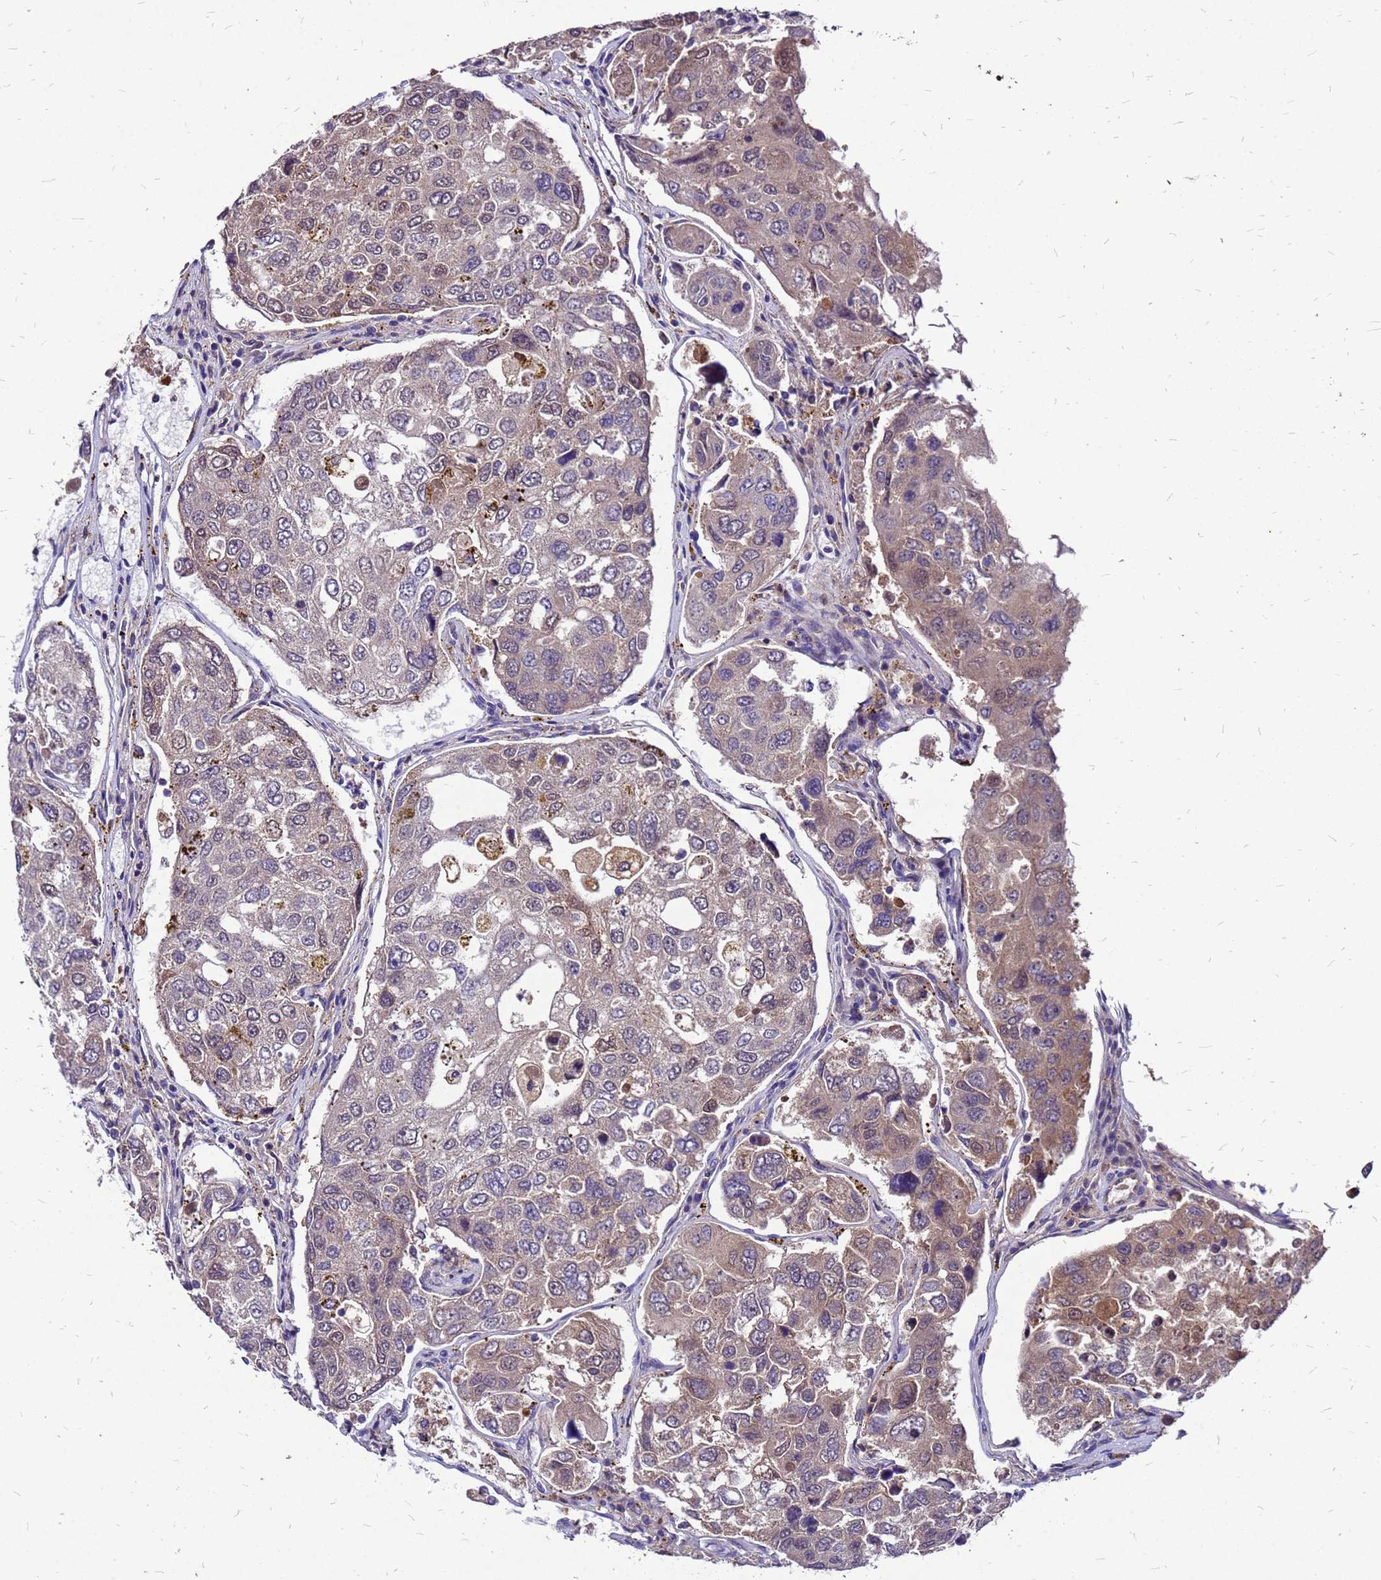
{"staining": {"intensity": "weak", "quantity": "25%-75%", "location": "cytoplasmic/membranous"}, "tissue": "urothelial cancer", "cell_type": "Tumor cells", "image_type": "cancer", "snomed": [{"axis": "morphology", "description": "Urothelial carcinoma, High grade"}, {"axis": "topography", "description": "Lymph node"}, {"axis": "topography", "description": "Urinary bladder"}], "caption": "Immunohistochemical staining of urothelial carcinoma (high-grade) shows weak cytoplasmic/membranous protein expression in about 25%-75% of tumor cells.", "gene": "DUSP23", "patient": {"sex": "male", "age": 51}}